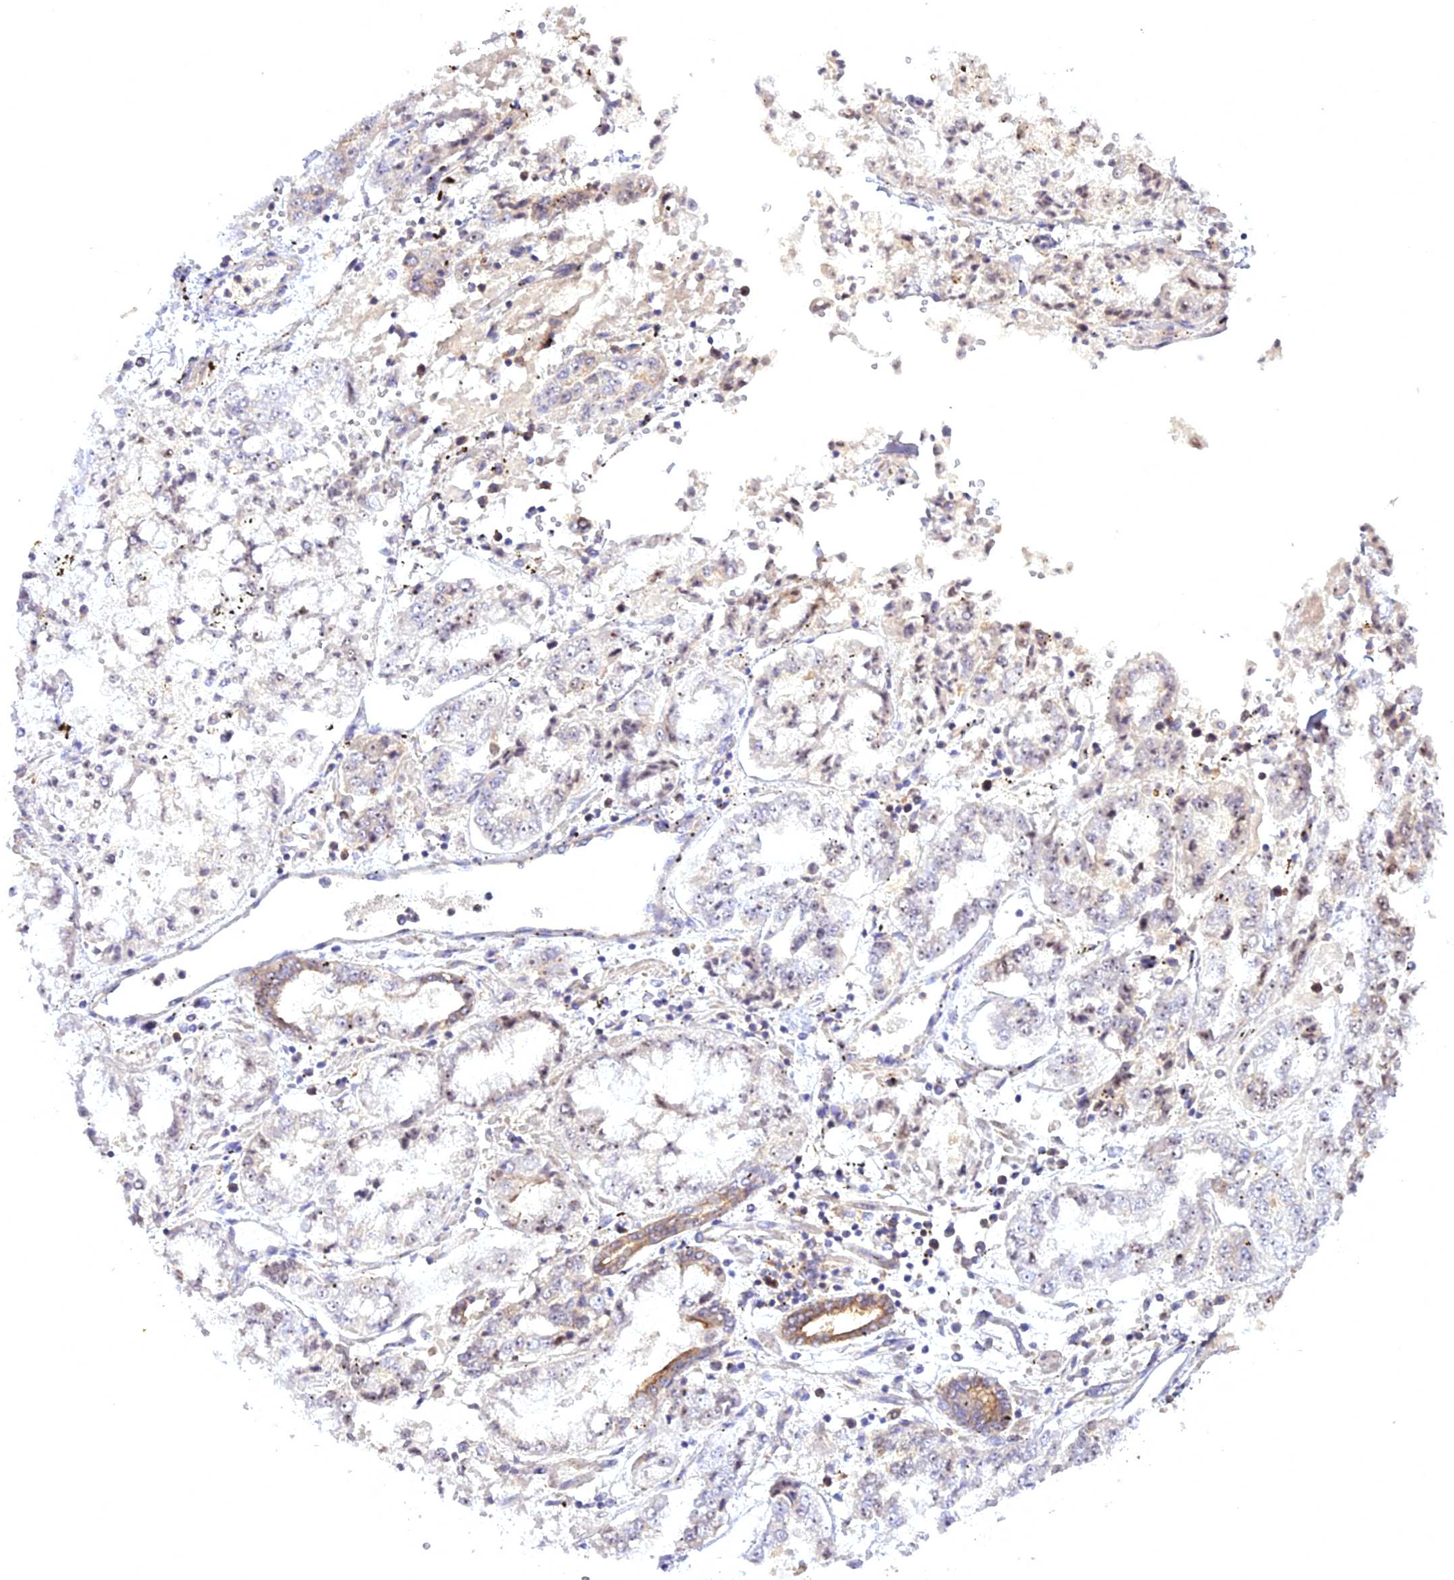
{"staining": {"intensity": "weak", "quantity": "<25%", "location": "cytoplasmic/membranous,nuclear"}, "tissue": "stomach cancer", "cell_type": "Tumor cells", "image_type": "cancer", "snomed": [{"axis": "morphology", "description": "Adenocarcinoma, NOS"}, {"axis": "topography", "description": "Stomach"}], "caption": "The micrograph displays no staining of tumor cells in stomach cancer (adenocarcinoma).", "gene": "CENPV", "patient": {"sex": "male", "age": 76}}